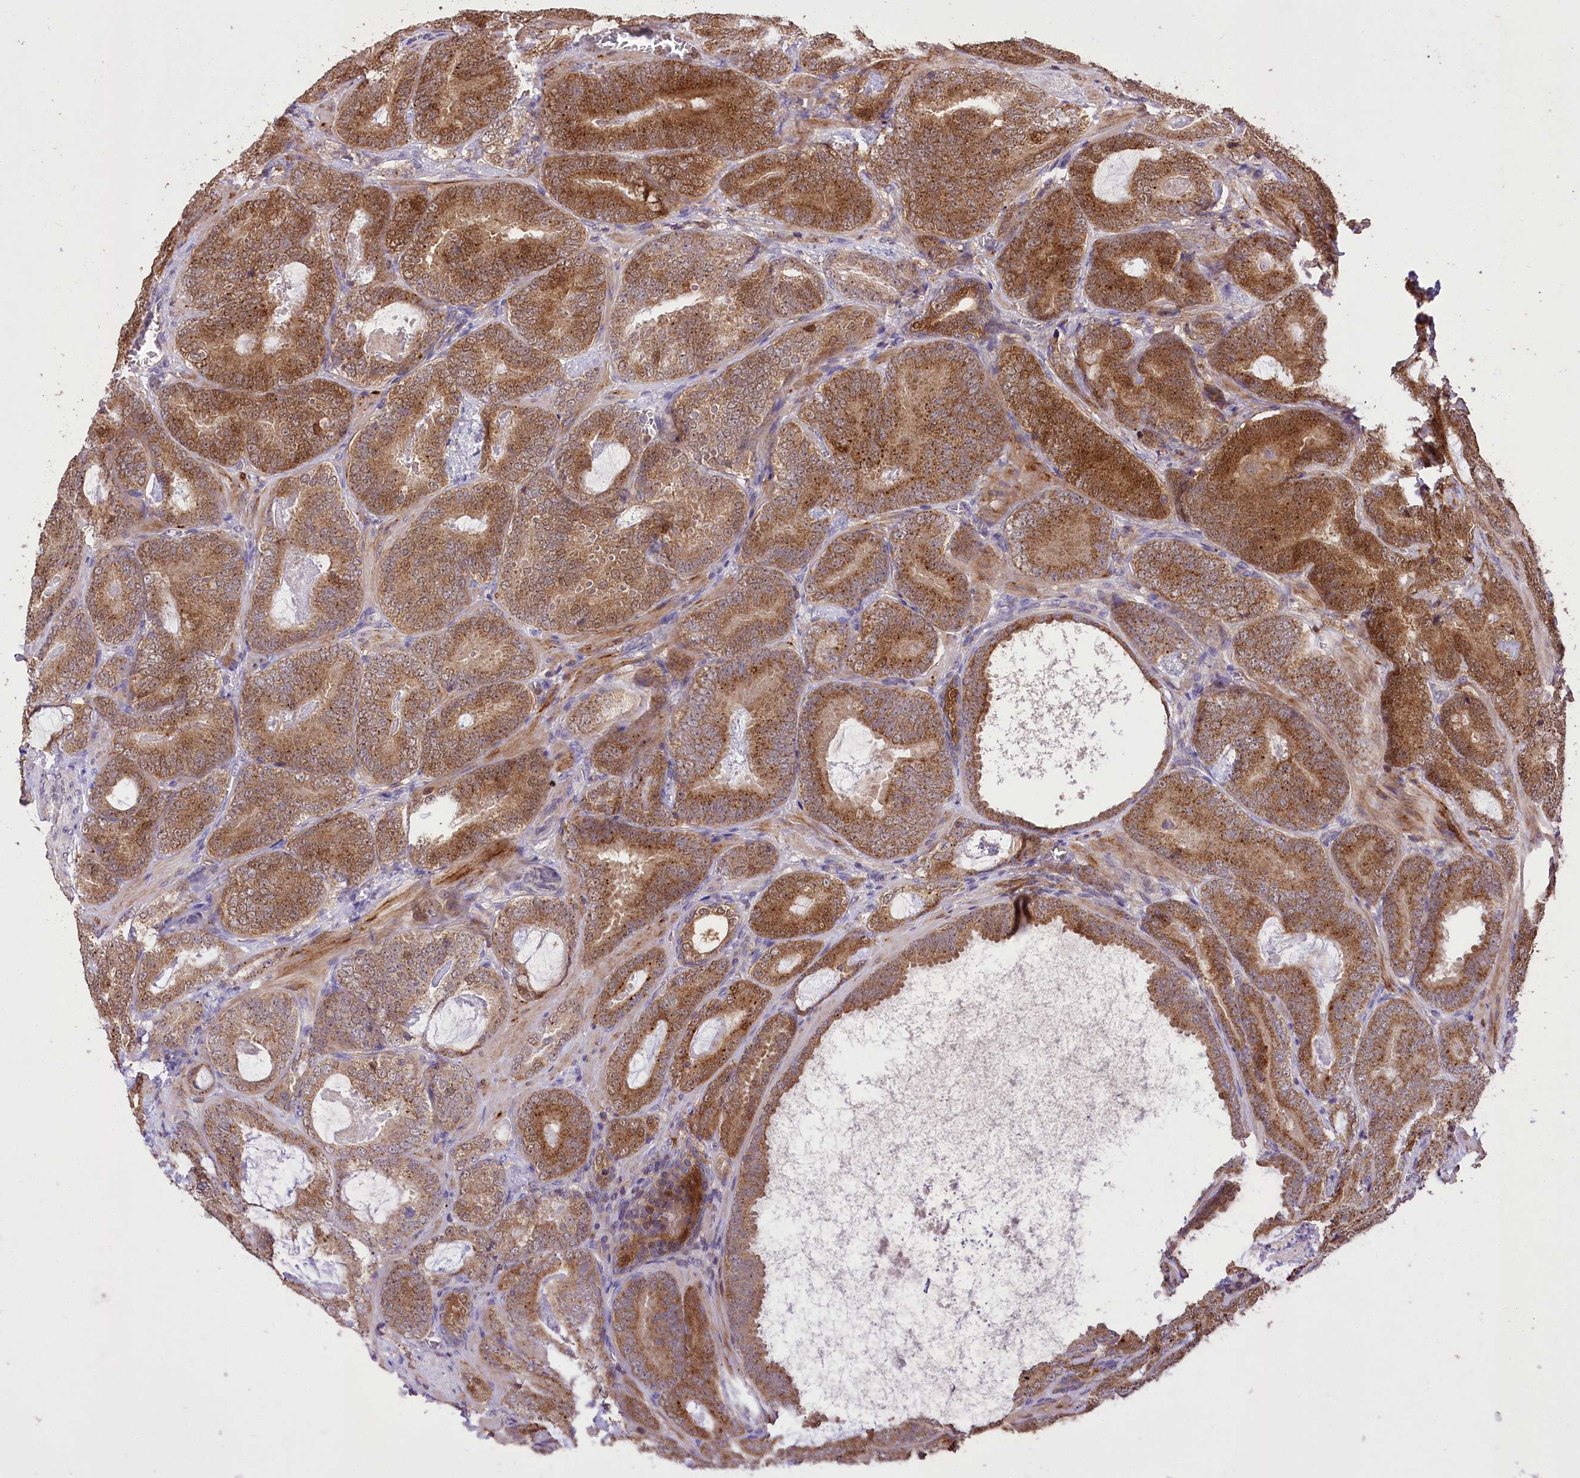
{"staining": {"intensity": "moderate", "quantity": ">75%", "location": "cytoplasmic/membranous,nuclear"}, "tissue": "prostate cancer", "cell_type": "Tumor cells", "image_type": "cancer", "snomed": [{"axis": "morphology", "description": "Adenocarcinoma, Low grade"}, {"axis": "topography", "description": "Prostate"}], "caption": "Tumor cells display moderate cytoplasmic/membranous and nuclear expression in approximately >75% of cells in low-grade adenocarcinoma (prostate).", "gene": "SERGEF", "patient": {"sex": "male", "age": 60}}